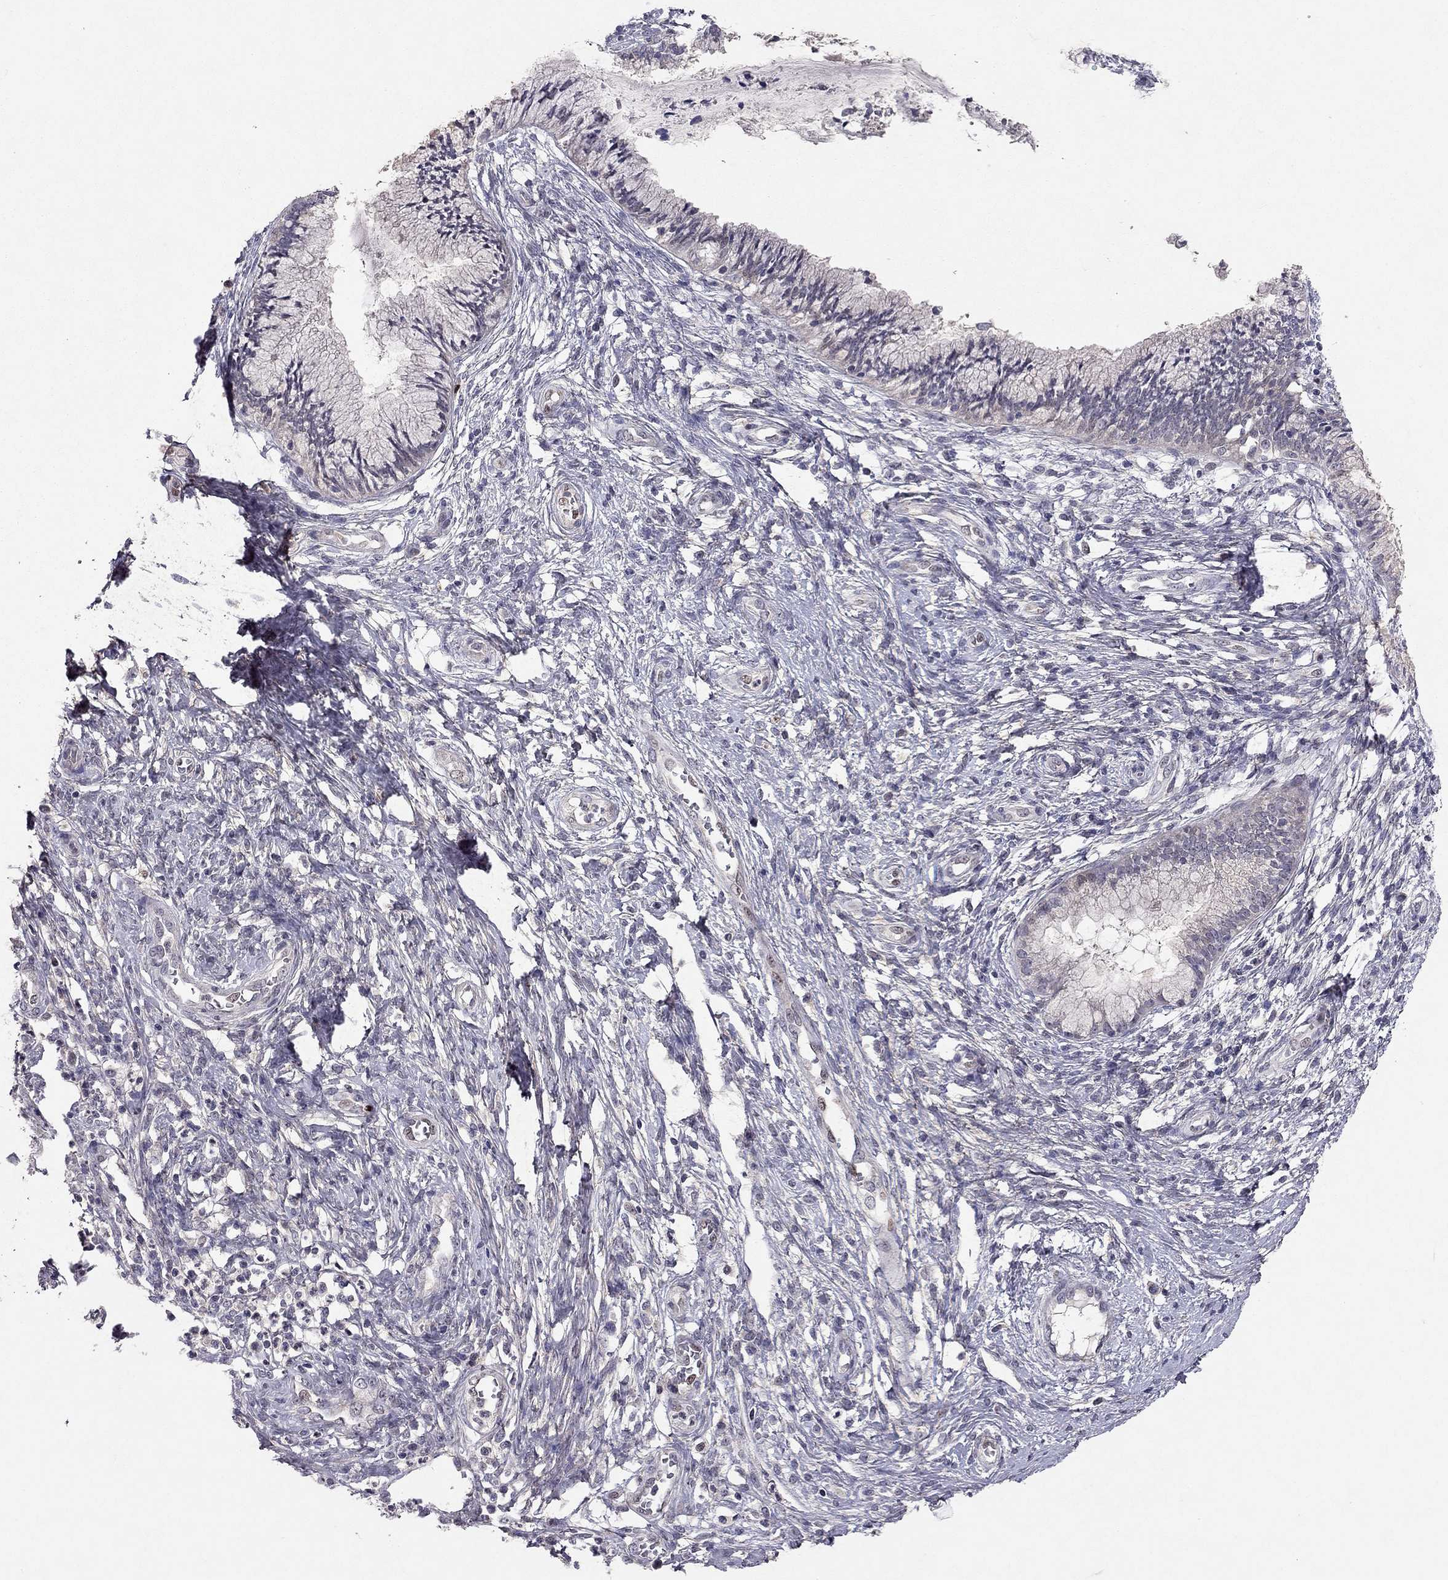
{"staining": {"intensity": "negative", "quantity": "none", "location": "none"}, "tissue": "cervical cancer", "cell_type": "Tumor cells", "image_type": "cancer", "snomed": [{"axis": "morphology", "description": "Normal tissue, NOS"}, {"axis": "morphology", "description": "Squamous cell carcinoma, NOS"}, {"axis": "topography", "description": "Cervix"}], "caption": "The immunohistochemistry image has no significant expression in tumor cells of cervical squamous cell carcinoma tissue. The staining is performed using DAB (3,3'-diaminobenzidine) brown chromogen with nuclei counter-stained in using hematoxylin.", "gene": "ESR2", "patient": {"sex": "female", "age": 39}}